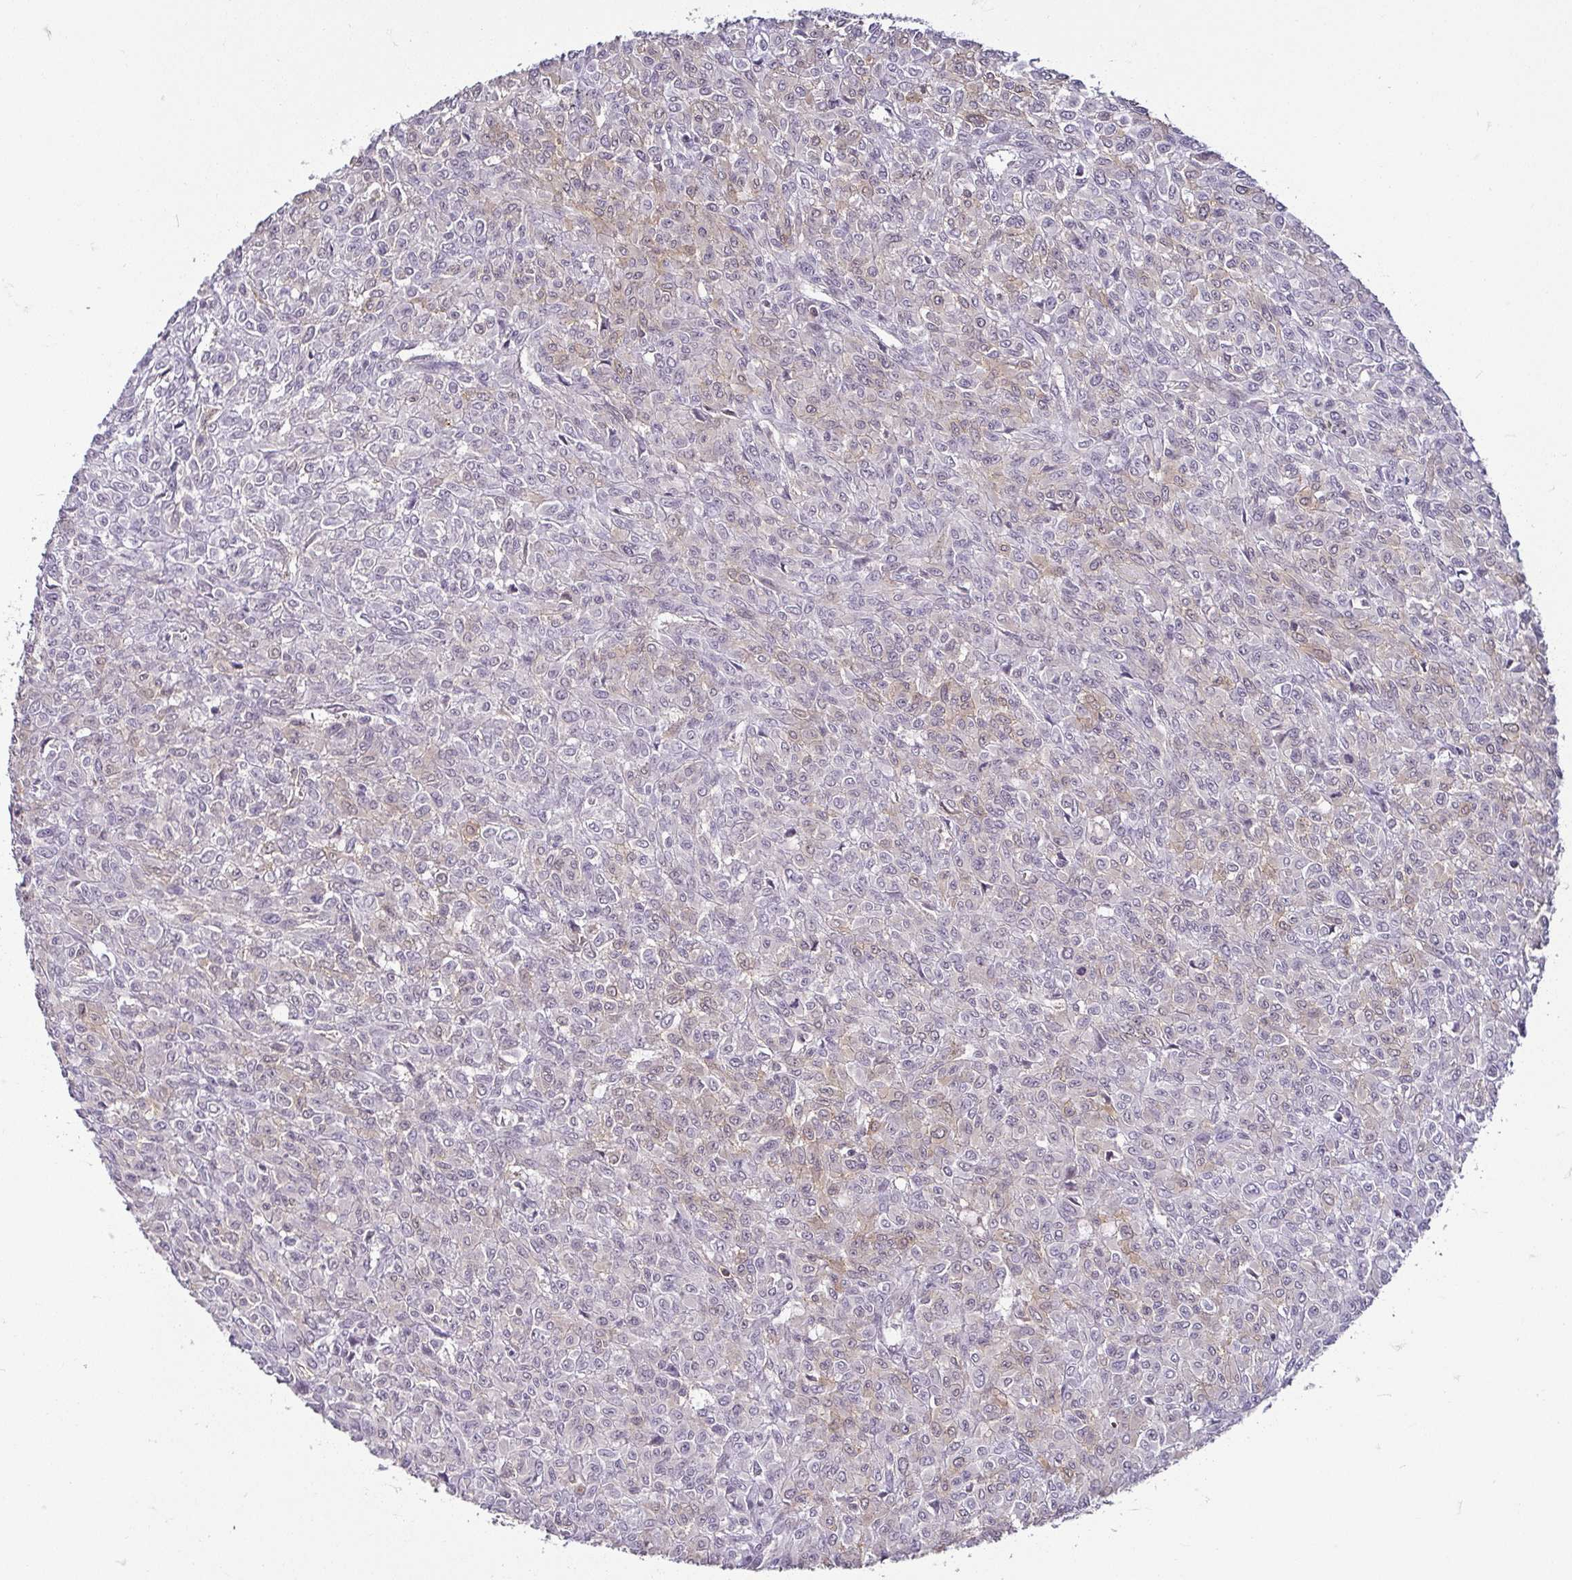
{"staining": {"intensity": "negative", "quantity": "none", "location": "none"}, "tissue": "renal cancer", "cell_type": "Tumor cells", "image_type": "cancer", "snomed": [{"axis": "morphology", "description": "Adenocarcinoma, NOS"}, {"axis": "topography", "description": "Kidney"}], "caption": "This is an IHC histopathology image of human adenocarcinoma (renal). There is no positivity in tumor cells.", "gene": "HOPX", "patient": {"sex": "male", "age": 58}}